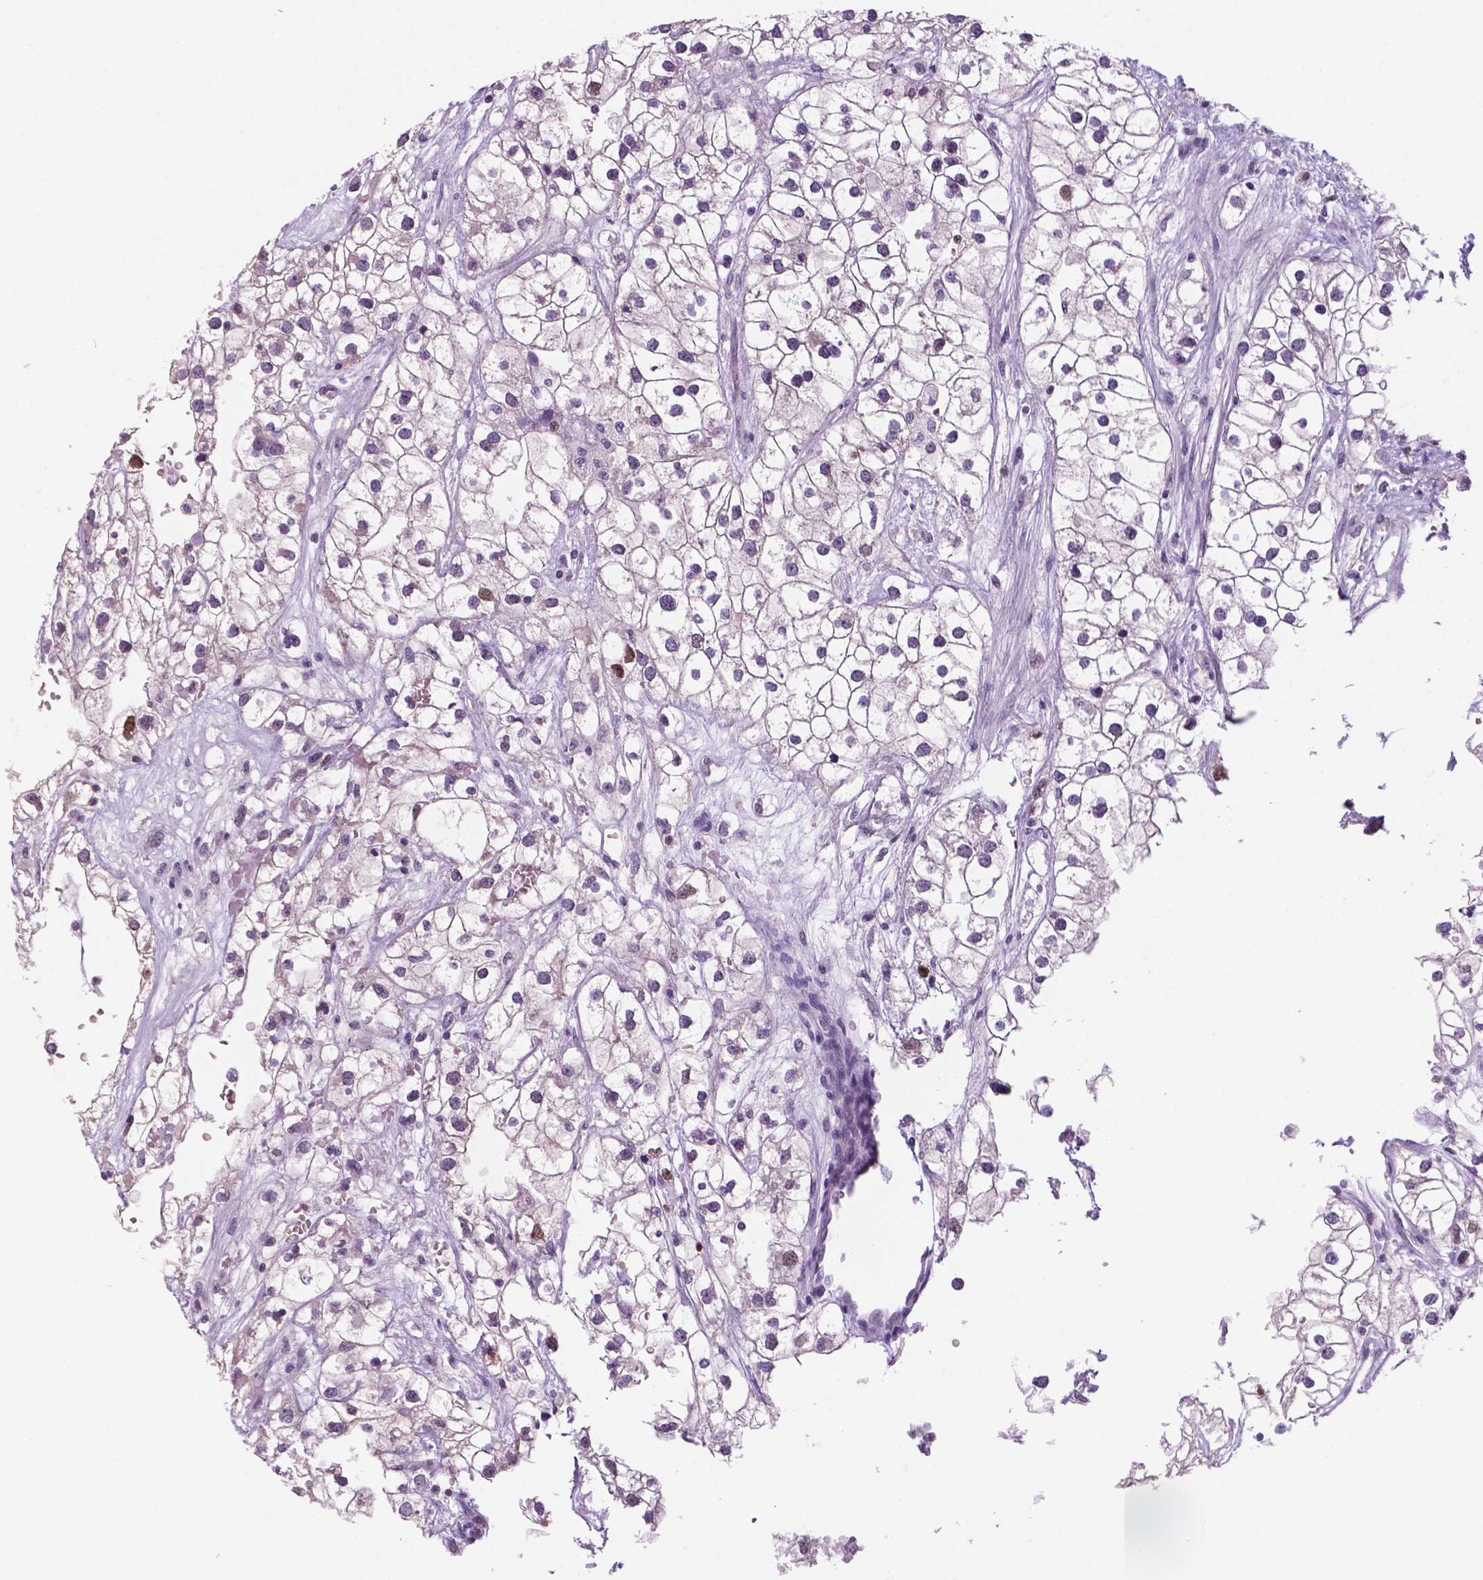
{"staining": {"intensity": "moderate", "quantity": "<25%", "location": "nuclear"}, "tissue": "renal cancer", "cell_type": "Tumor cells", "image_type": "cancer", "snomed": [{"axis": "morphology", "description": "Adenocarcinoma, NOS"}, {"axis": "topography", "description": "Kidney"}], "caption": "DAB immunohistochemical staining of human renal cancer (adenocarcinoma) reveals moderate nuclear protein staining in approximately <25% of tumor cells.", "gene": "NCAPH2", "patient": {"sex": "male", "age": 59}}